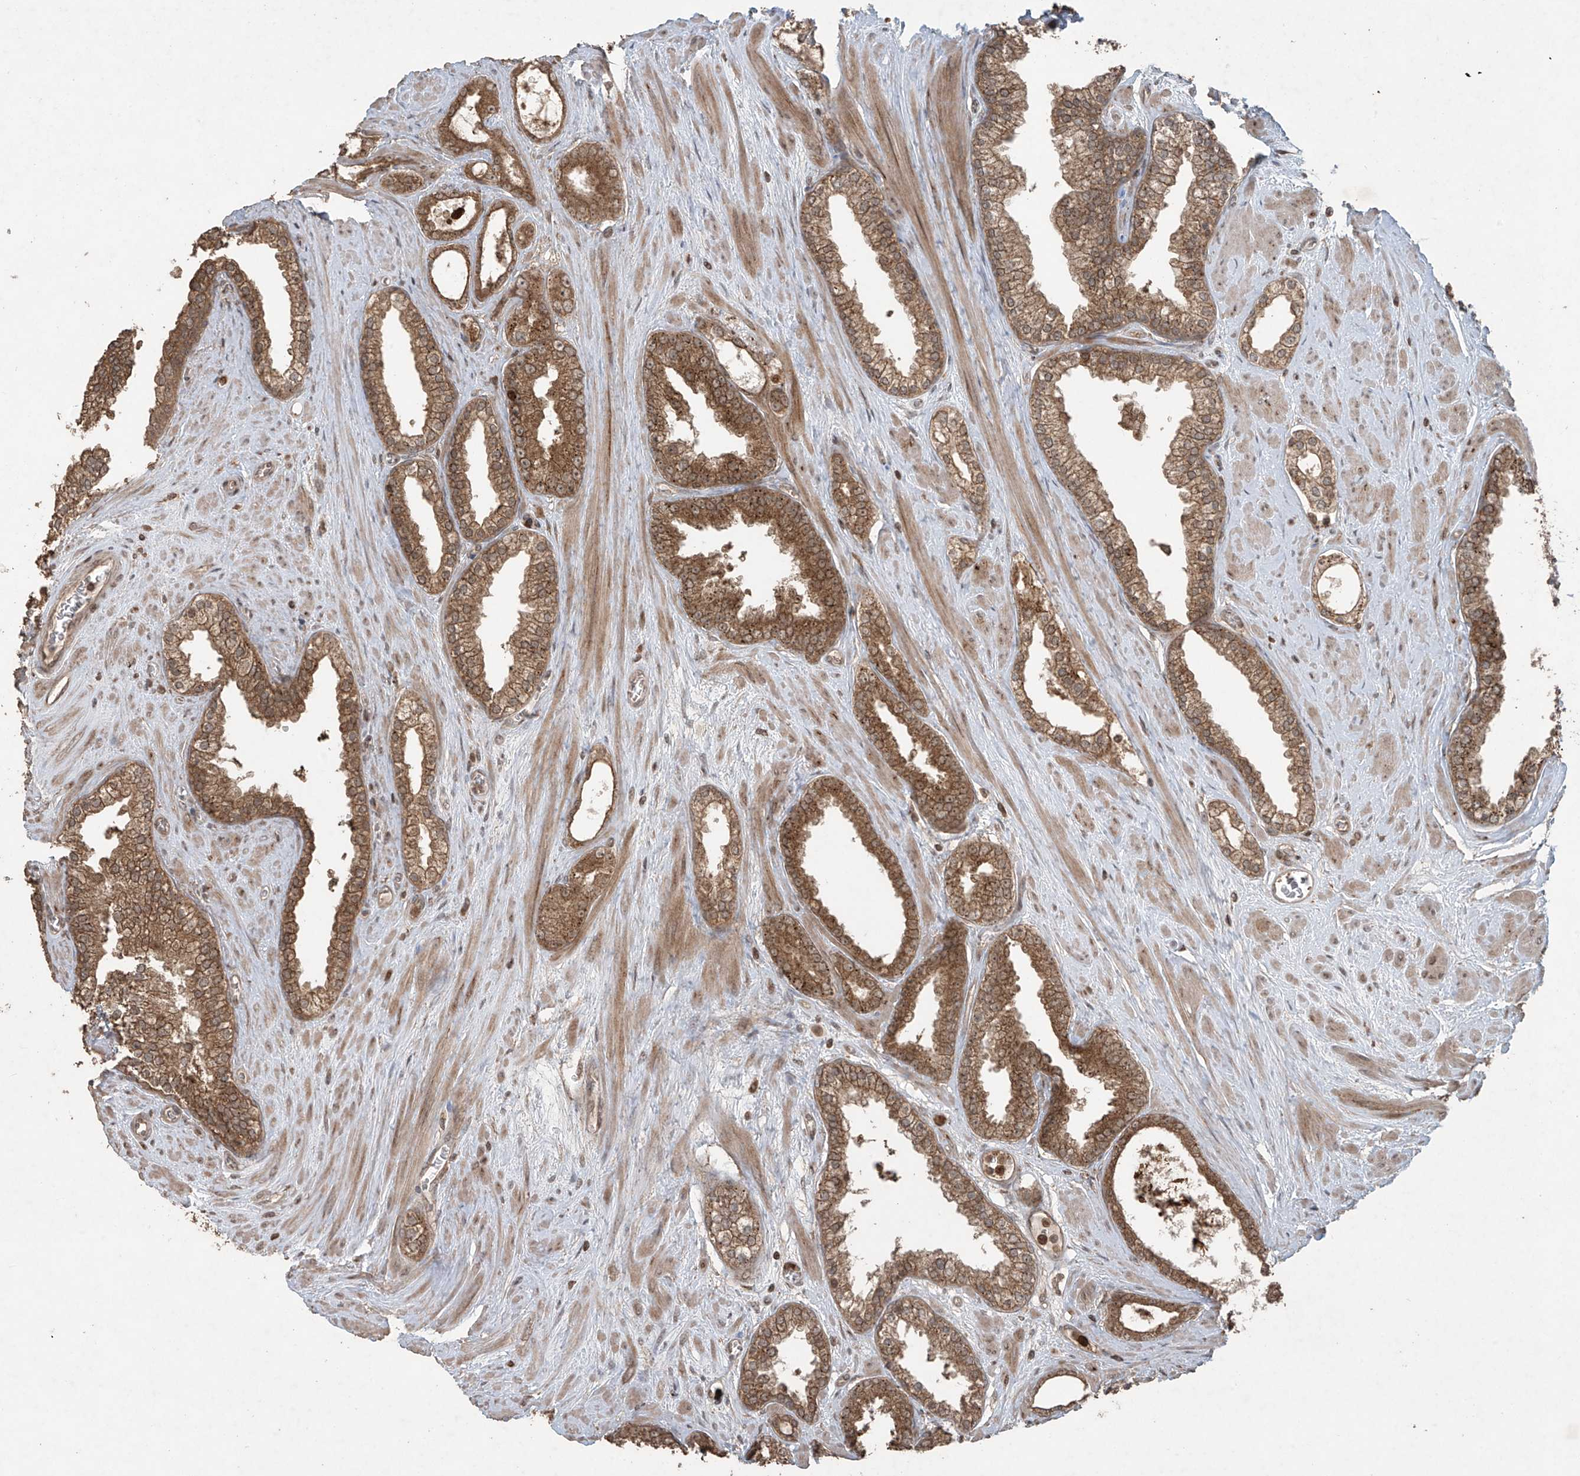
{"staining": {"intensity": "moderate", "quantity": ">75%", "location": "cytoplasmic/membranous"}, "tissue": "prostate cancer", "cell_type": "Tumor cells", "image_type": "cancer", "snomed": [{"axis": "morphology", "description": "Adenocarcinoma, Low grade"}, {"axis": "topography", "description": "Prostate"}], "caption": "Prostate adenocarcinoma (low-grade) tissue exhibits moderate cytoplasmic/membranous staining in approximately >75% of tumor cells", "gene": "PGPEP1", "patient": {"sex": "male", "age": 62}}